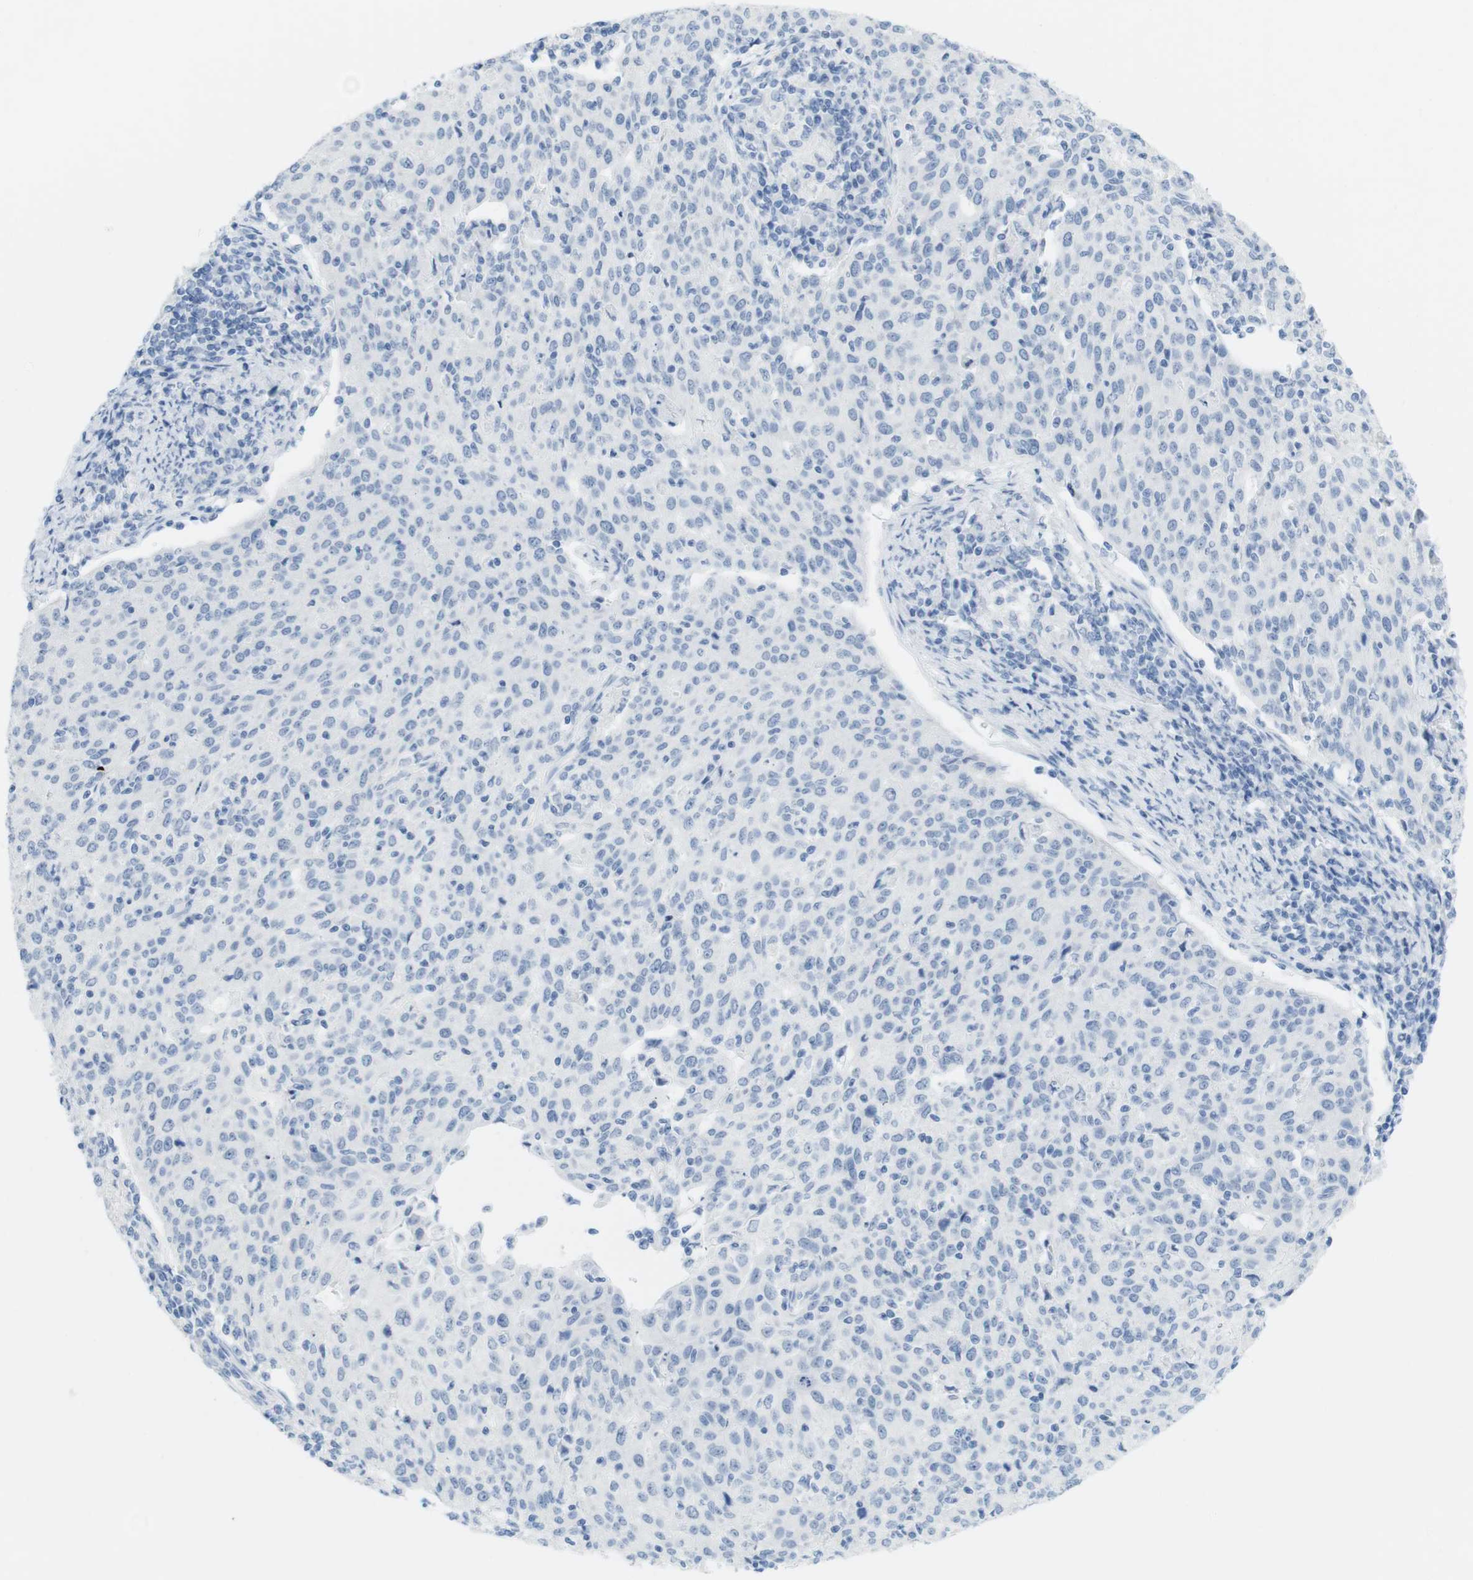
{"staining": {"intensity": "negative", "quantity": "none", "location": "none"}, "tissue": "cervical cancer", "cell_type": "Tumor cells", "image_type": "cancer", "snomed": [{"axis": "morphology", "description": "Squamous cell carcinoma, NOS"}, {"axis": "topography", "description": "Cervix"}], "caption": "There is no significant staining in tumor cells of cervical squamous cell carcinoma. The staining was performed using DAB to visualize the protein expression in brown, while the nuclei were stained in blue with hematoxylin (Magnification: 20x).", "gene": "TNNT2", "patient": {"sex": "female", "age": 38}}